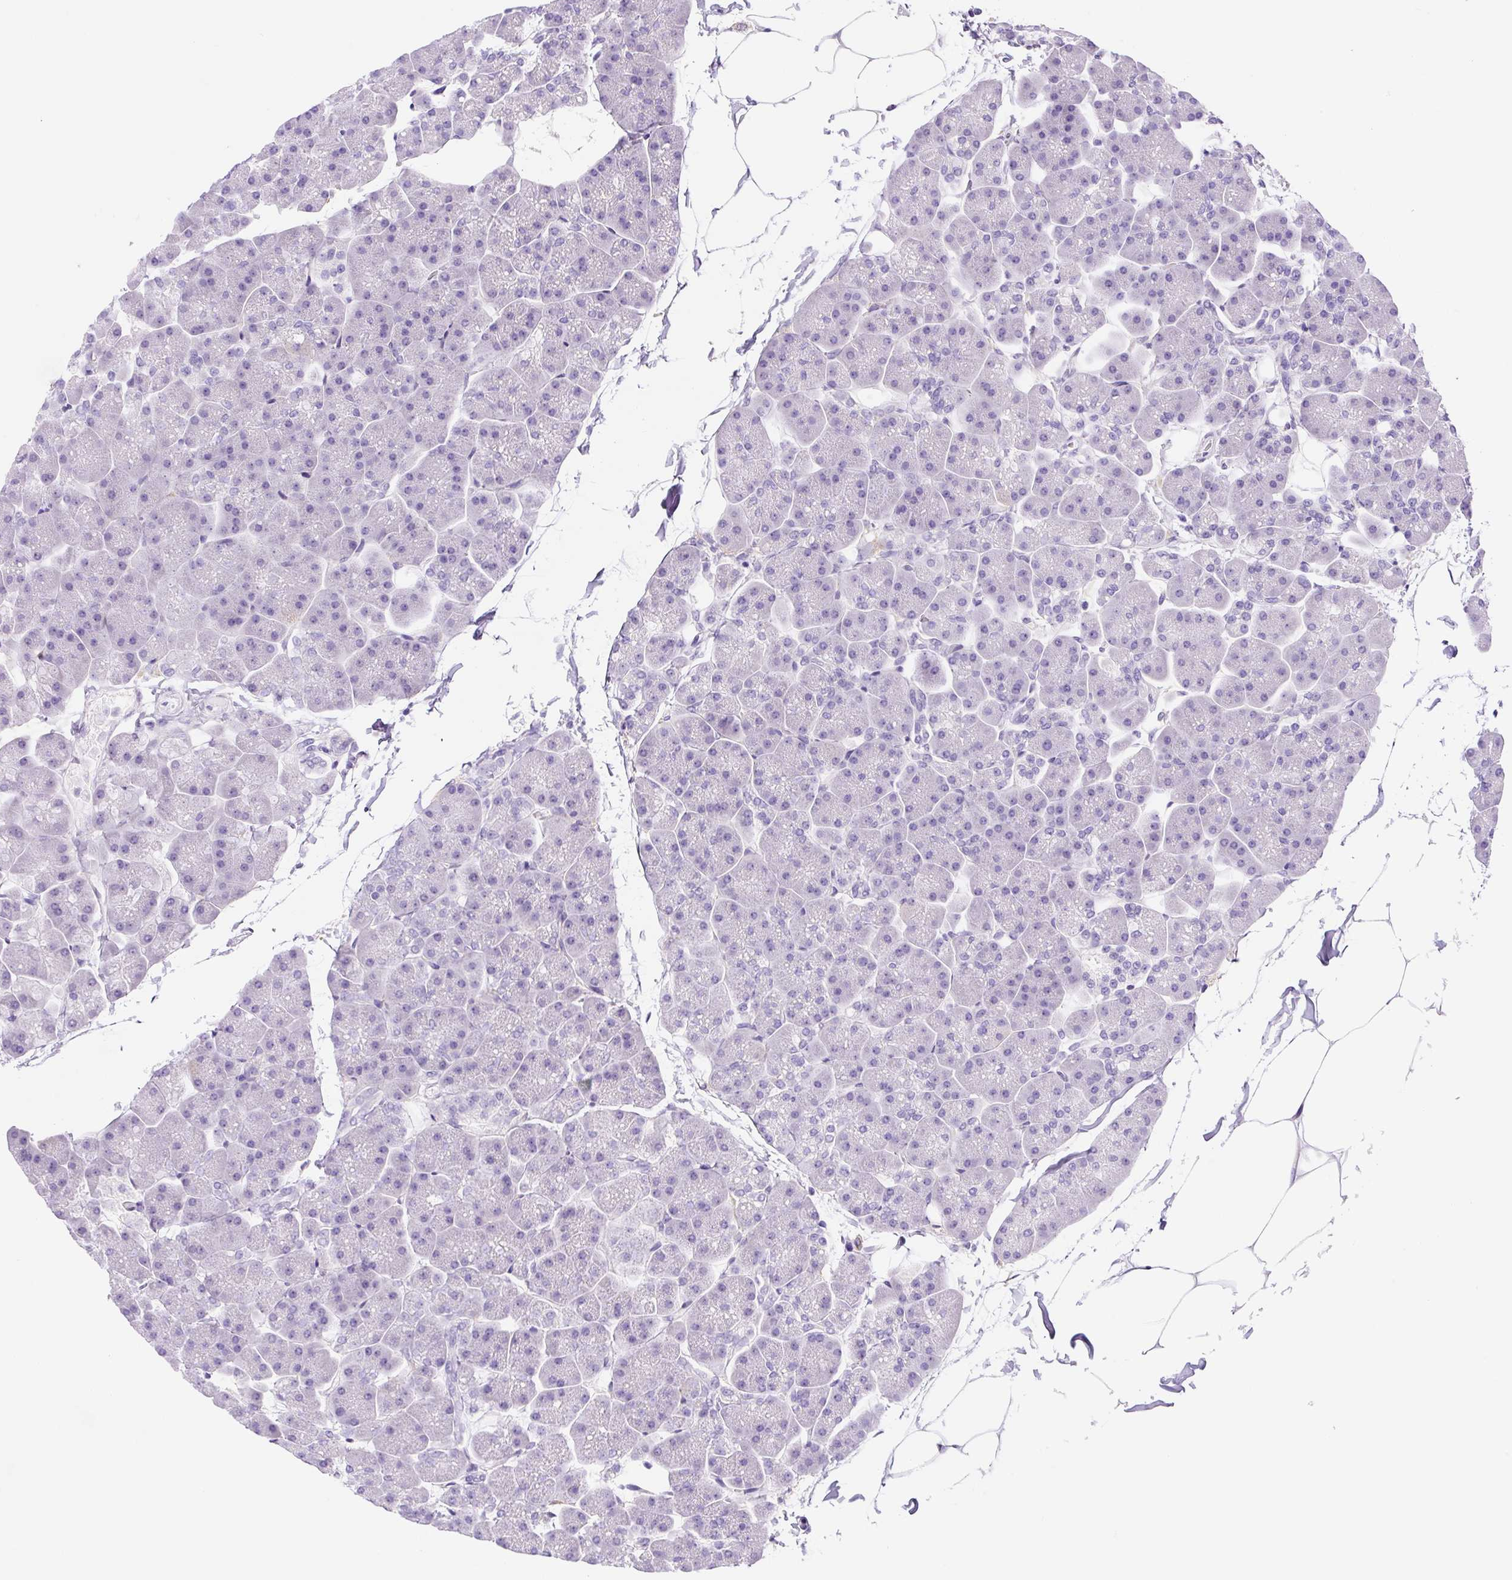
{"staining": {"intensity": "negative", "quantity": "none", "location": "none"}, "tissue": "pancreas", "cell_type": "Exocrine glandular cells", "image_type": "normal", "snomed": [{"axis": "morphology", "description": "Normal tissue, NOS"}, {"axis": "topography", "description": "Pancreas"}], "caption": "Protein analysis of unremarkable pancreas exhibits no significant staining in exocrine glandular cells. Brightfield microscopy of immunohistochemistry (IHC) stained with DAB (brown) and hematoxylin (blue), captured at high magnification.", "gene": "ASB4", "patient": {"sex": "male", "age": 35}}